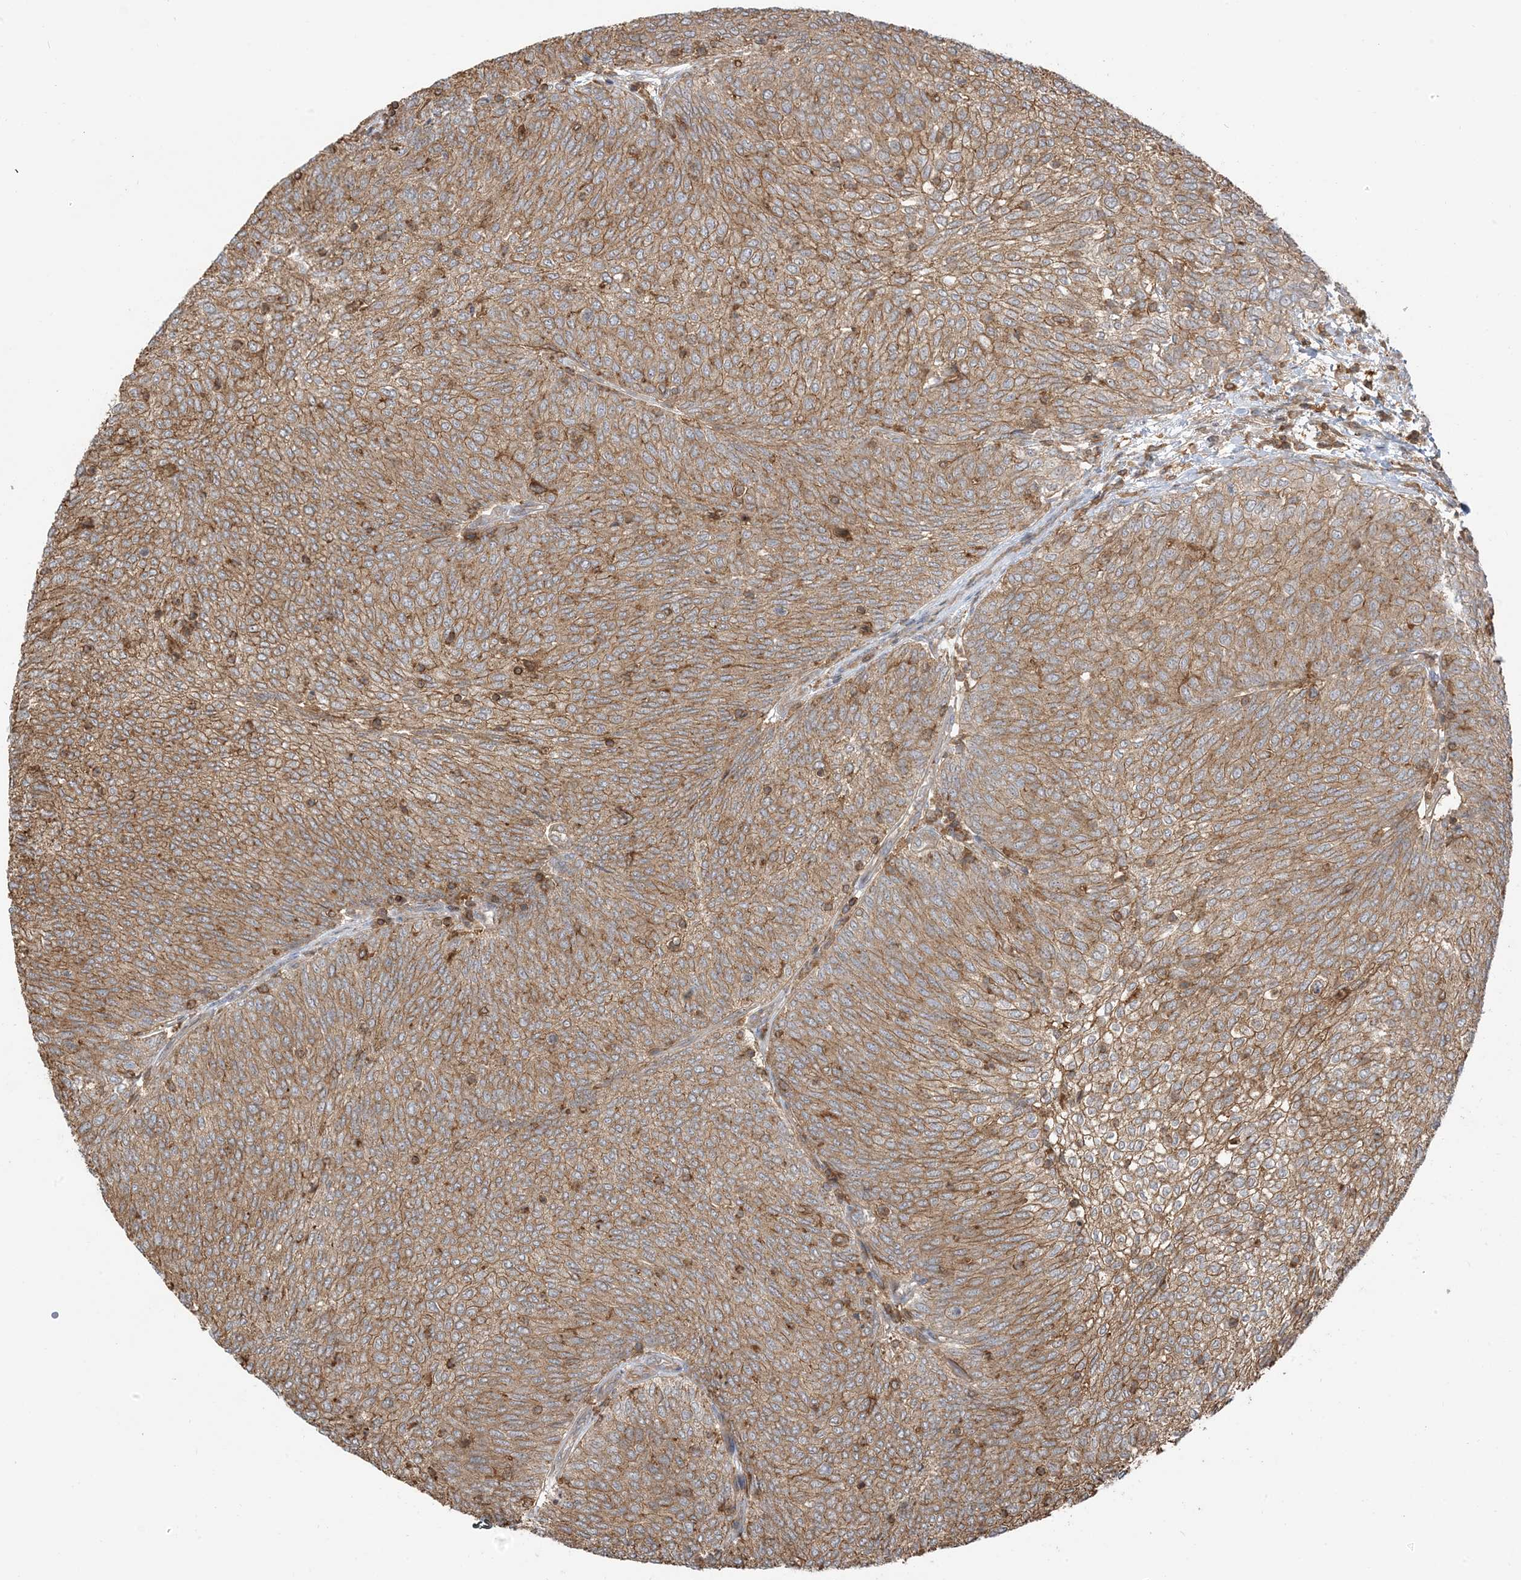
{"staining": {"intensity": "moderate", "quantity": ">75%", "location": "cytoplasmic/membranous"}, "tissue": "urothelial cancer", "cell_type": "Tumor cells", "image_type": "cancer", "snomed": [{"axis": "morphology", "description": "Urothelial carcinoma, Low grade"}, {"axis": "topography", "description": "Urinary bladder"}], "caption": "A medium amount of moderate cytoplasmic/membranous expression is identified in about >75% of tumor cells in low-grade urothelial carcinoma tissue. Using DAB (brown) and hematoxylin (blue) stains, captured at high magnification using brightfield microscopy.", "gene": "CAPZB", "patient": {"sex": "female", "age": 79}}